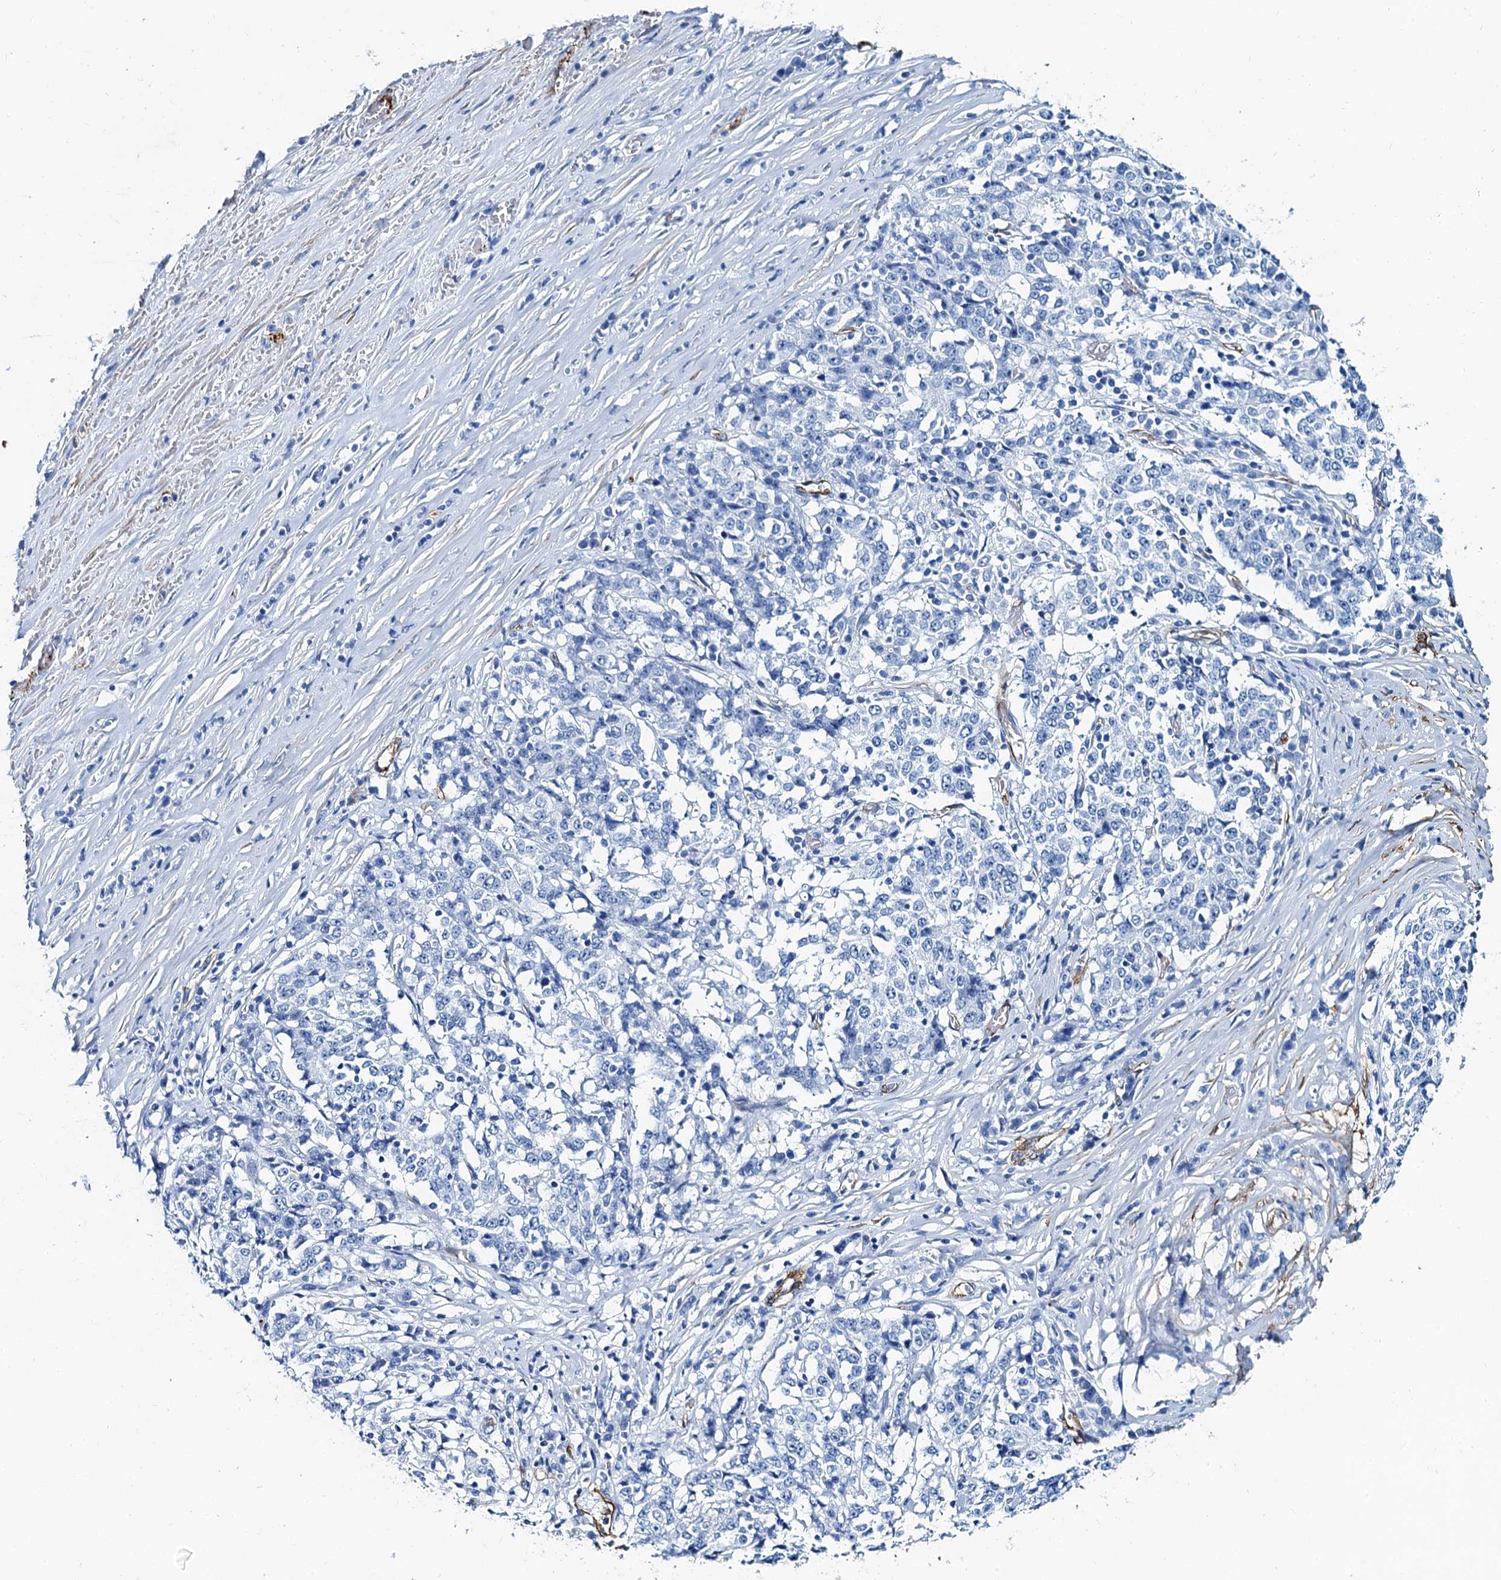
{"staining": {"intensity": "negative", "quantity": "none", "location": "none"}, "tissue": "stomach cancer", "cell_type": "Tumor cells", "image_type": "cancer", "snomed": [{"axis": "morphology", "description": "Adenocarcinoma, NOS"}, {"axis": "topography", "description": "Stomach"}], "caption": "Image shows no significant protein positivity in tumor cells of stomach cancer (adenocarcinoma).", "gene": "CAVIN2", "patient": {"sex": "male", "age": 59}}